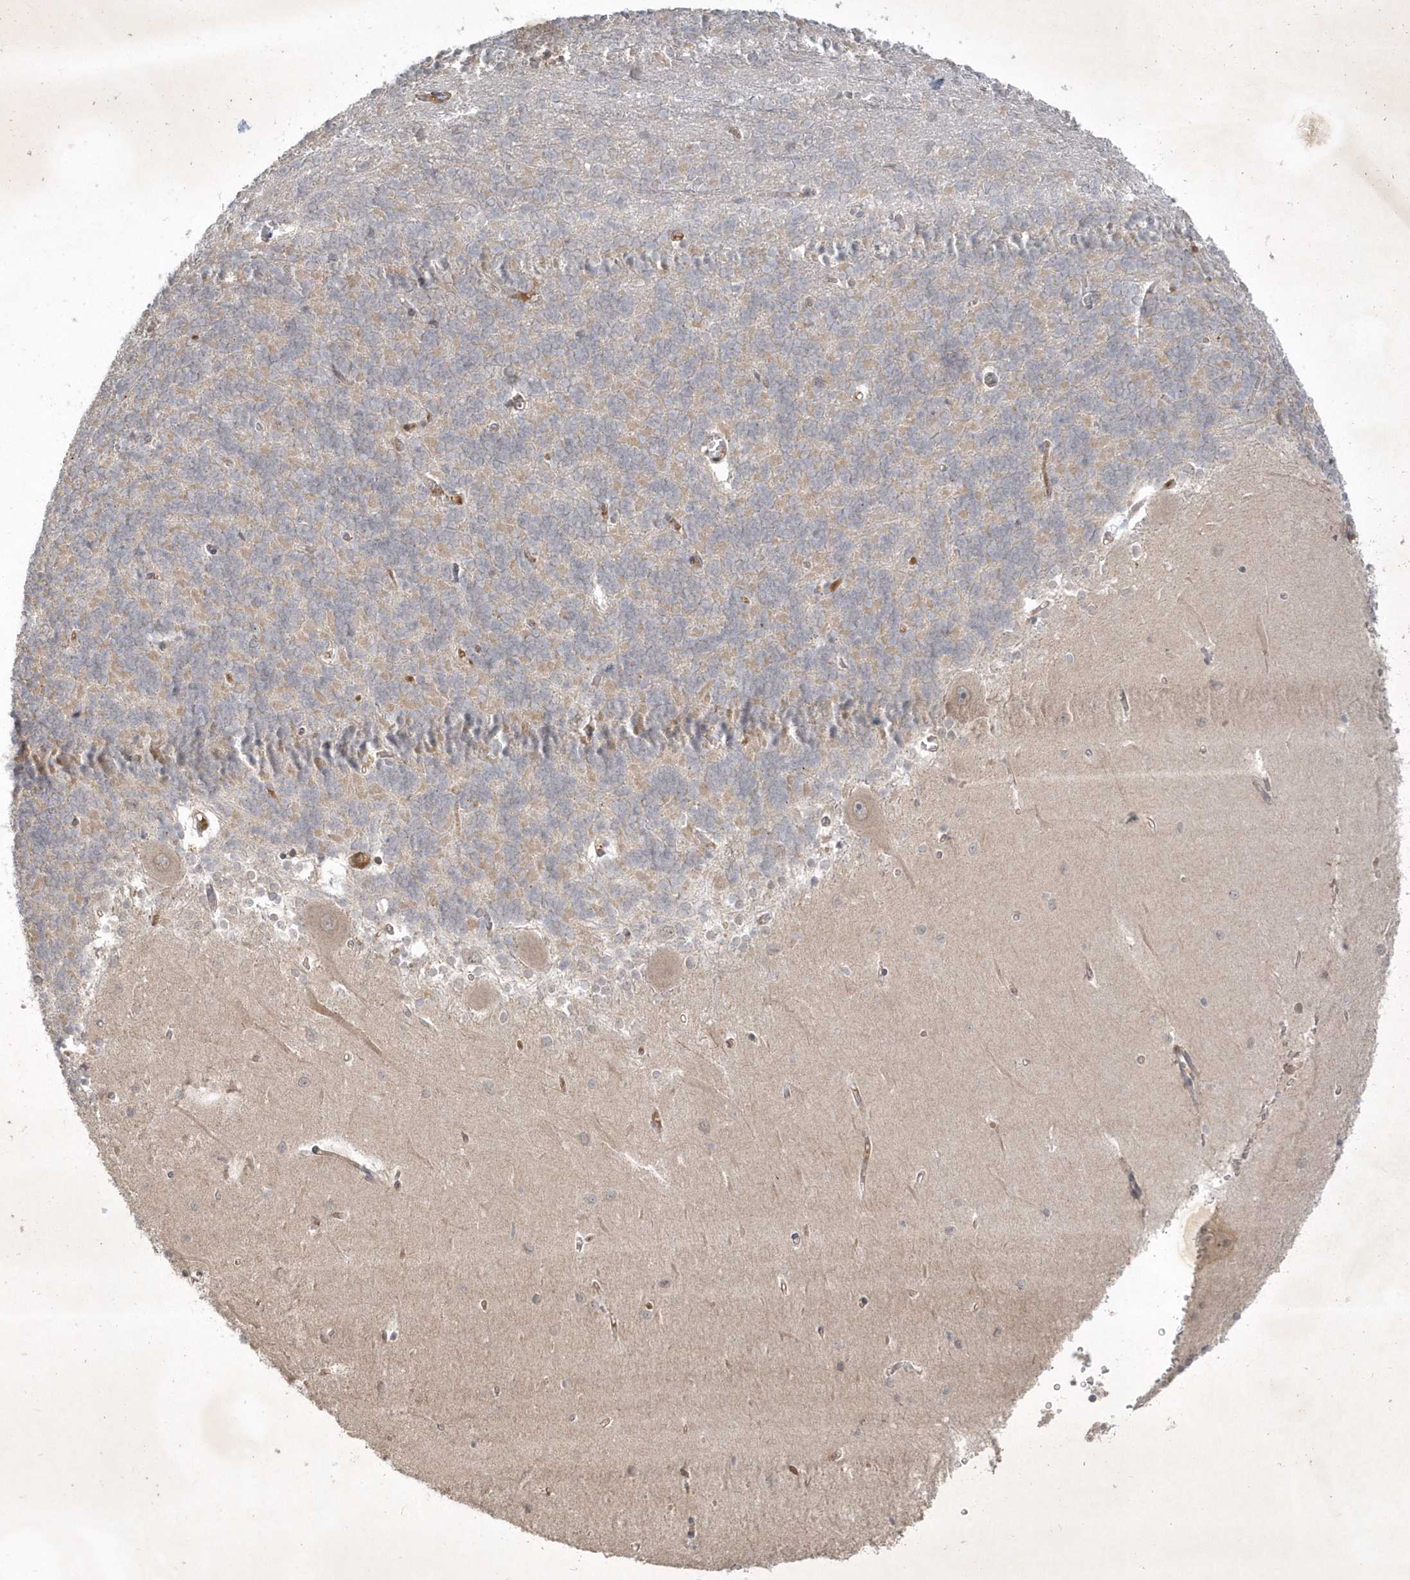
{"staining": {"intensity": "weak", "quantity": "25%-75%", "location": "cytoplasmic/membranous"}, "tissue": "cerebellum", "cell_type": "Cells in granular layer", "image_type": "normal", "snomed": [{"axis": "morphology", "description": "Normal tissue, NOS"}, {"axis": "topography", "description": "Cerebellum"}], "caption": "Immunohistochemical staining of benign human cerebellum shows 25%-75% levels of weak cytoplasmic/membranous protein staining in approximately 25%-75% of cells in granular layer.", "gene": "BOD1L2", "patient": {"sex": "male", "age": 37}}